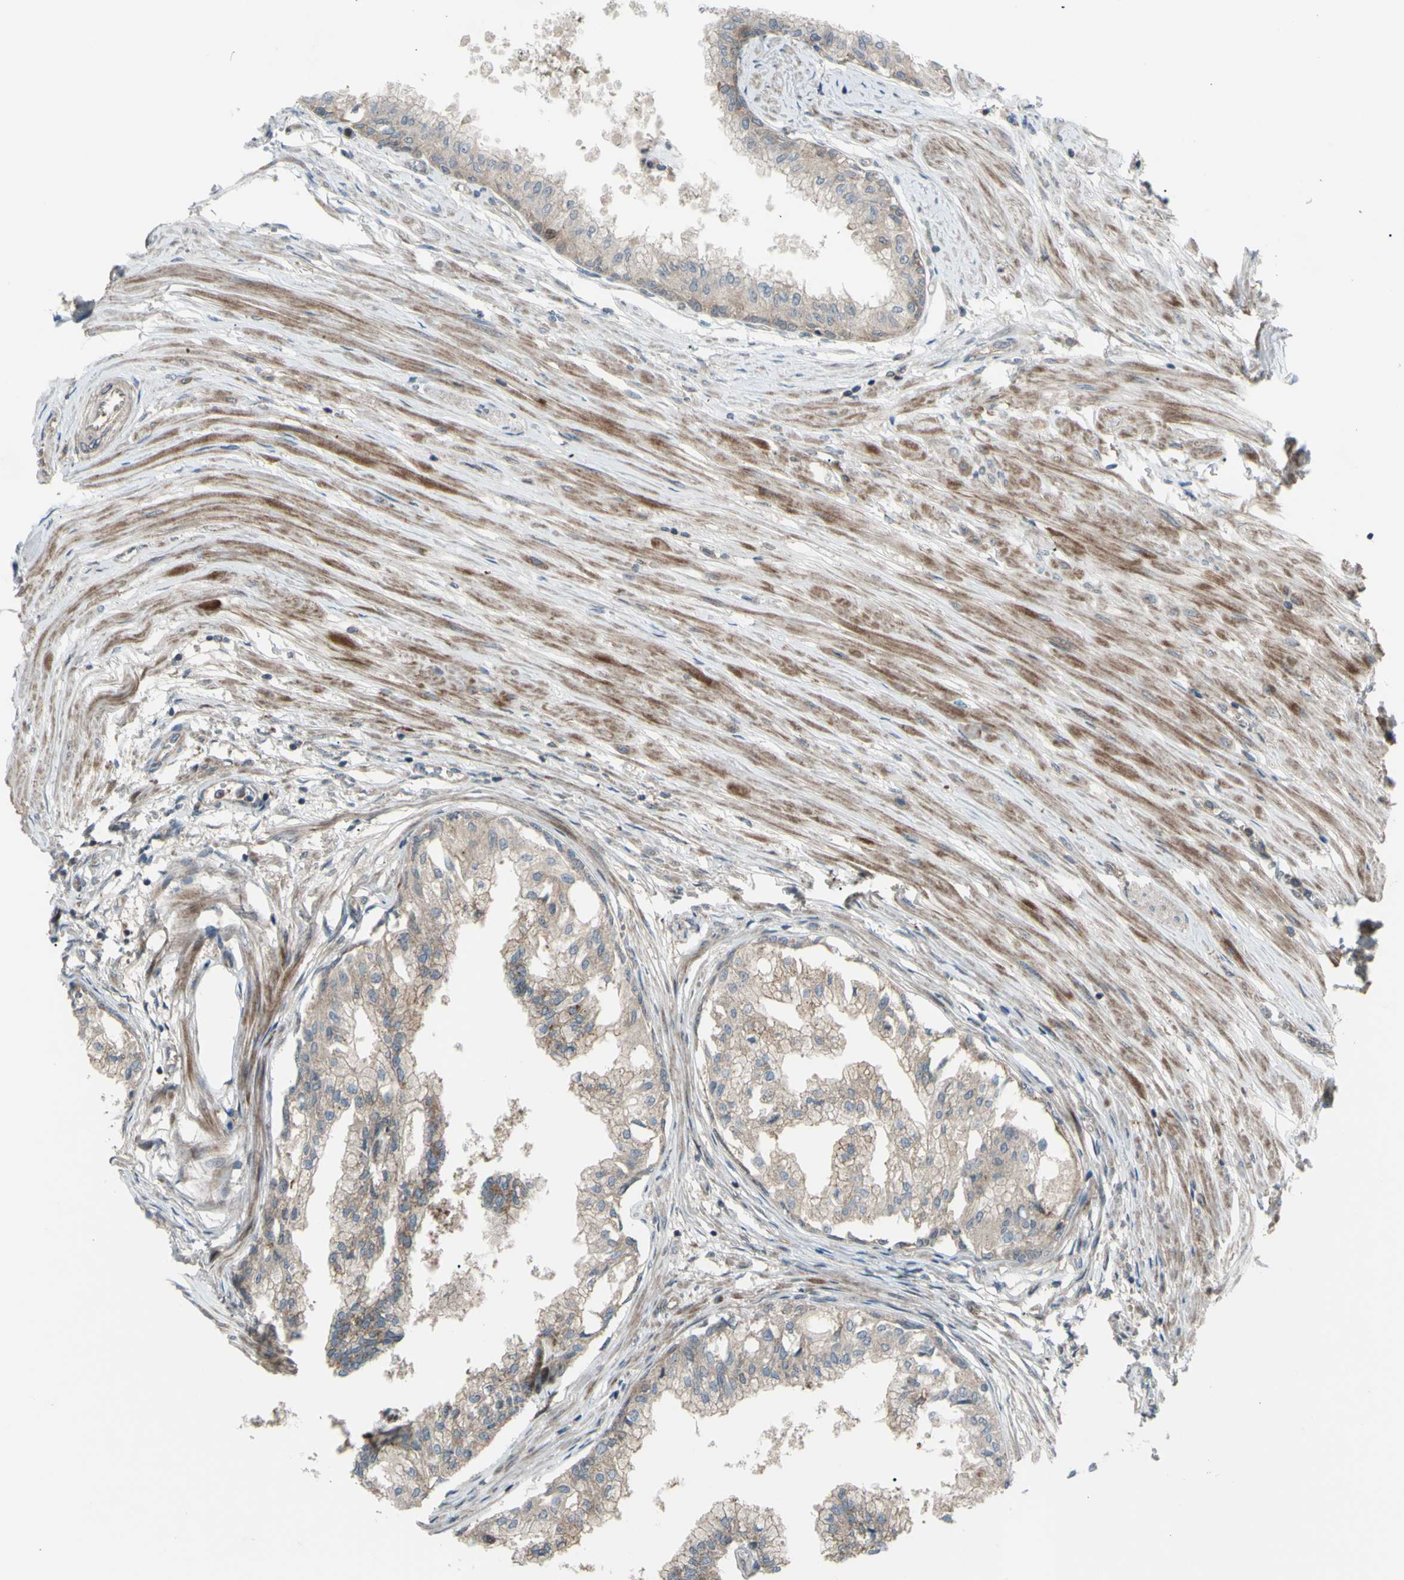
{"staining": {"intensity": "moderate", "quantity": ">75%", "location": "cytoplasmic/membranous"}, "tissue": "prostate", "cell_type": "Glandular cells", "image_type": "normal", "snomed": [{"axis": "morphology", "description": "Normal tissue, NOS"}, {"axis": "topography", "description": "Prostate"}, {"axis": "topography", "description": "Seminal veicle"}], "caption": "Glandular cells reveal medium levels of moderate cytoplasmic/membranous positivity in approximately >75% of cells in benign human prostate.", "gene": "FLII", "patient": {"sex": "male", "age": 60}}